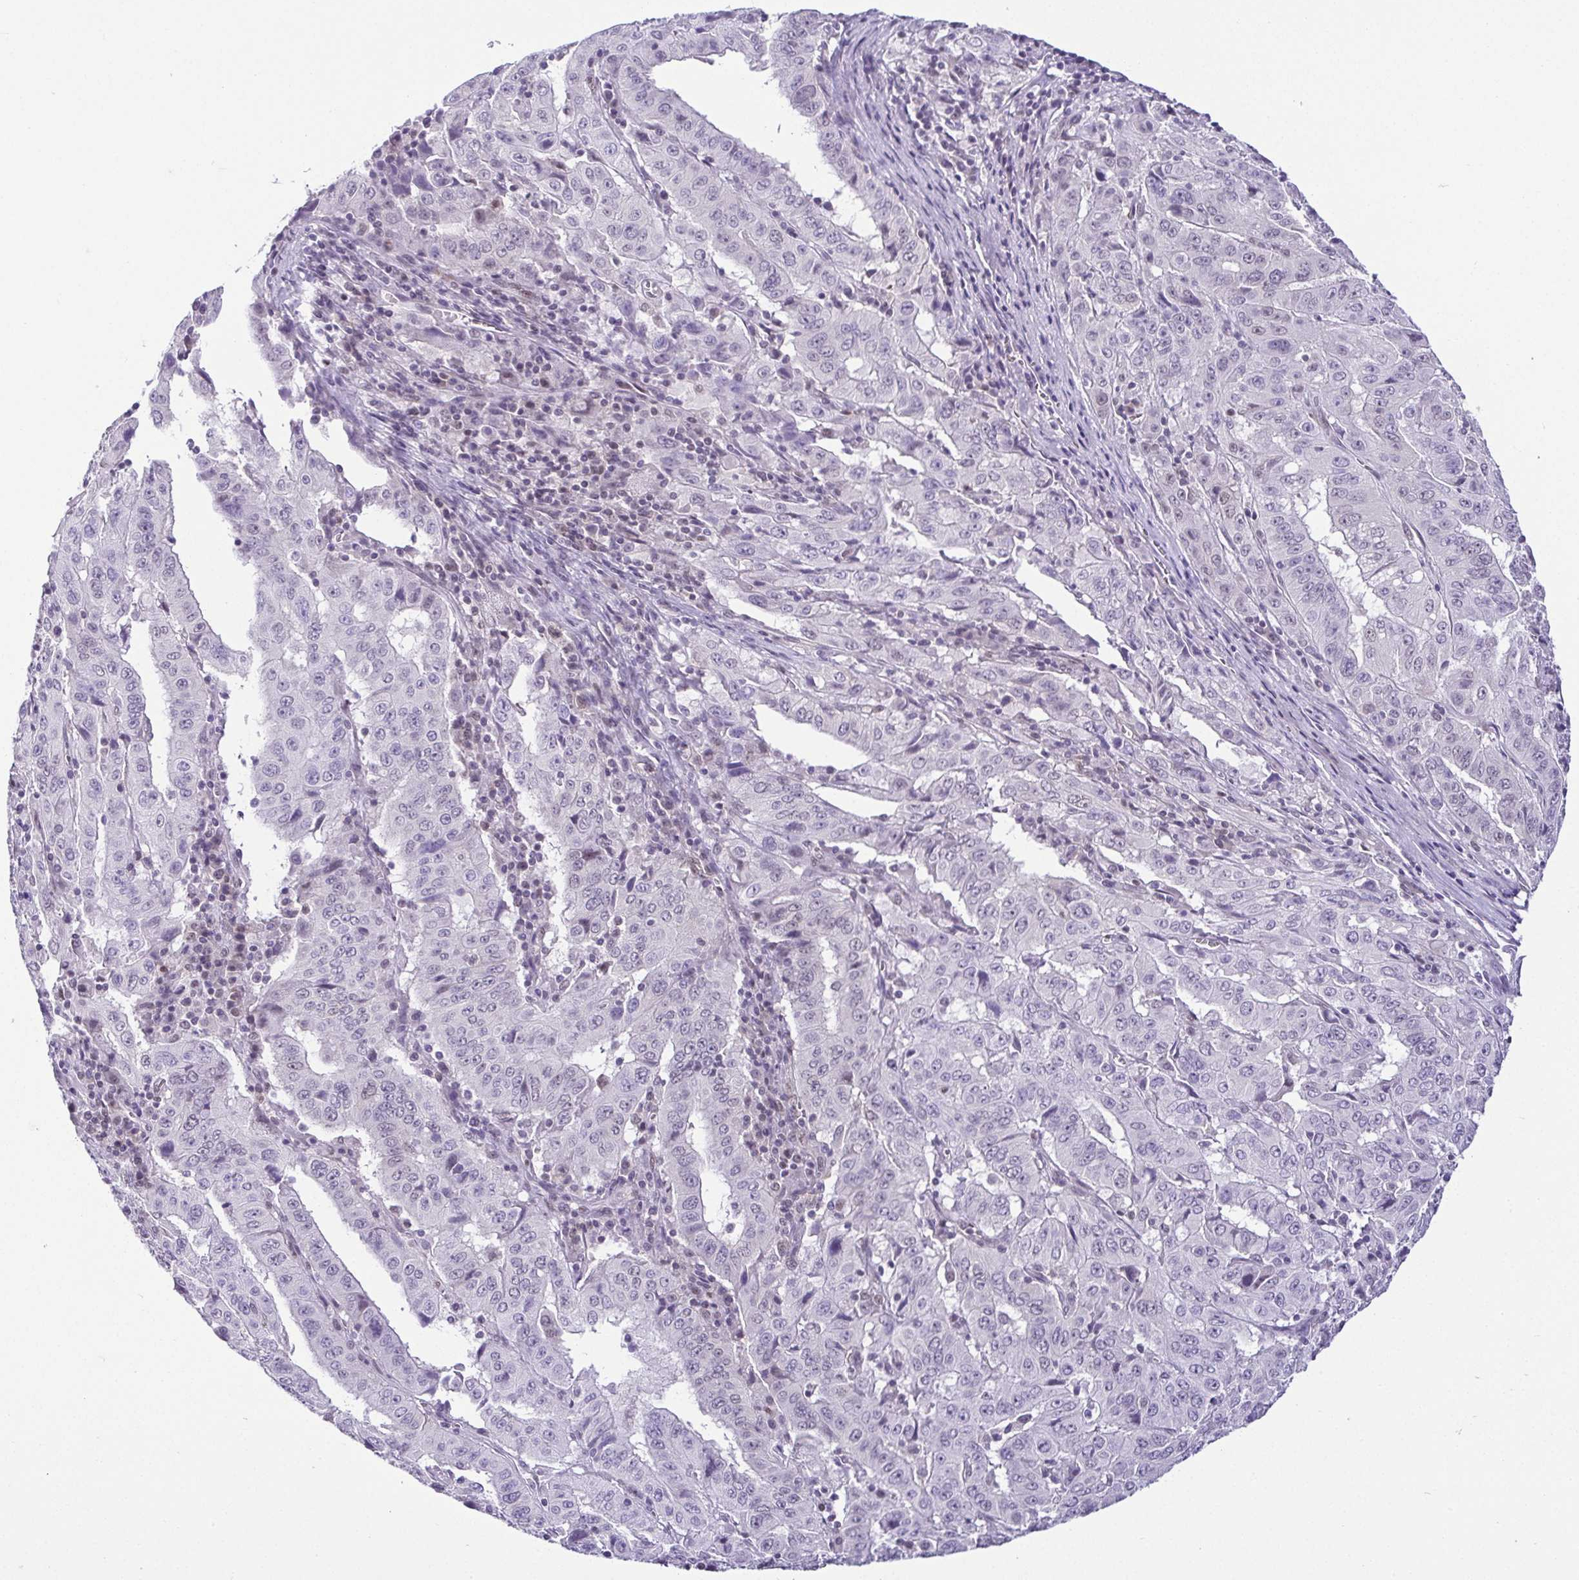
{"staining": {"intensity": "negative", "quantity": "none", "location": "none"}, "tissue": "pancreatic cancer", "cell_type": "Tumor cells", "image_type": "cancer", "snomed": [{"axis": "morphology", "description": "Adenocarcinoma, NOS"}, {"axis": "topography", "description": "Pancreas"}], "caption": "Immunohistochemical staining of pancreatic adenocarcinoma demonstrates no significant staining in tumor cells.", "gene": "RBM3", "patient": {"sex": "male", "age": 63}}